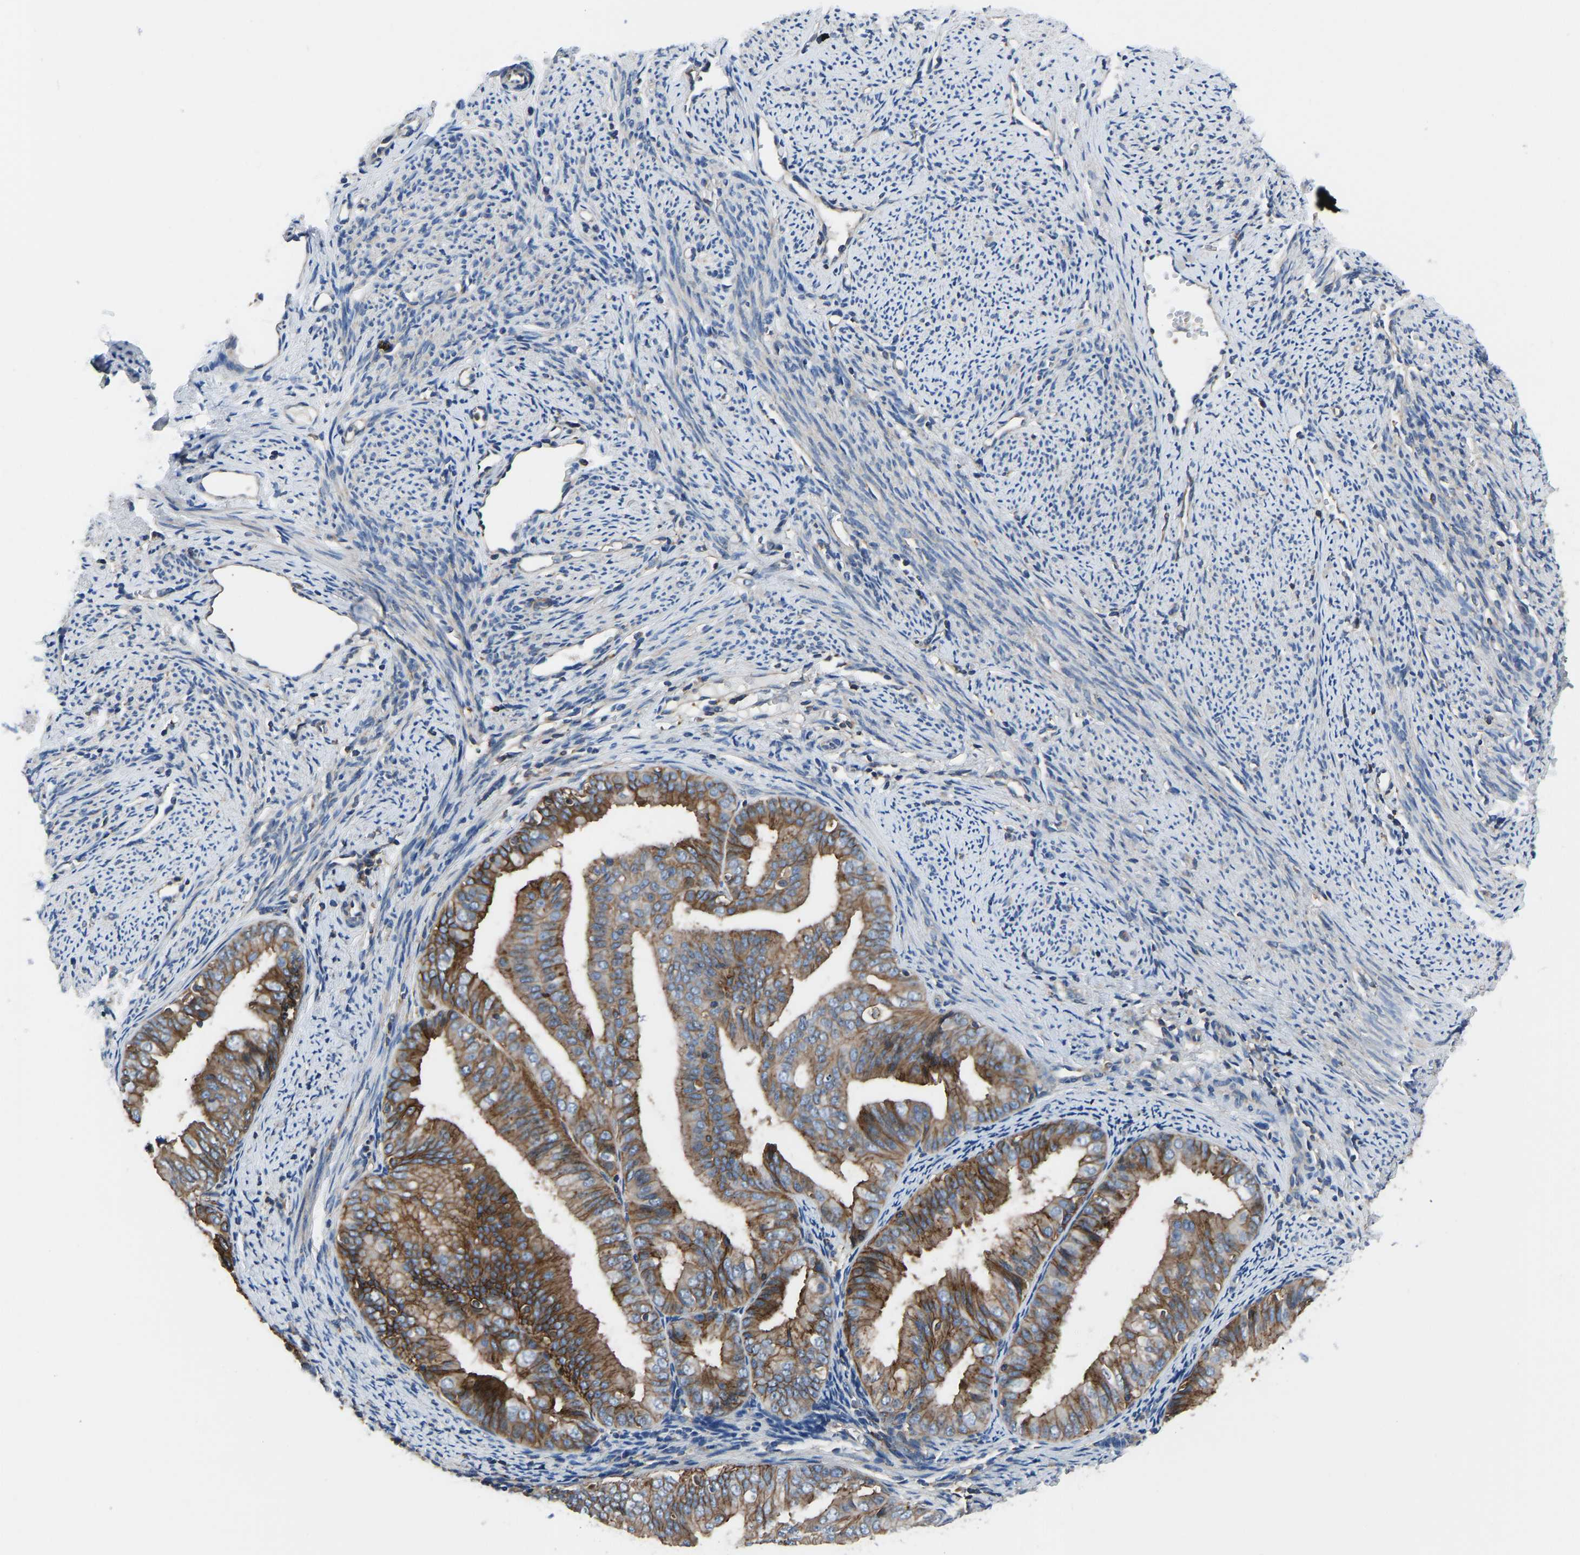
{"staining": {"intensity": "moderate", "quantity": ">75%", "location": "cytoplasmic/membranous"}, "tissue": "endometrial cancer", "cell_type": "Tumor cells", "image_type": "cancer", "snomed": [{"axis": "morphology", "description": "Adenocarcinoma, NOS"}, {"axis": "topography", "description": "Endometrium"}], "caption": "IHC micrograph of adenocarcinoma (endometrial) stained for a protein (brown), which exhibits medium levels of moderate cytoplasmic/membranous positivity in about >75% of tumor cells.", "gene": "PRKAR1A", "patient": {"sex": "female", "age": 63}}